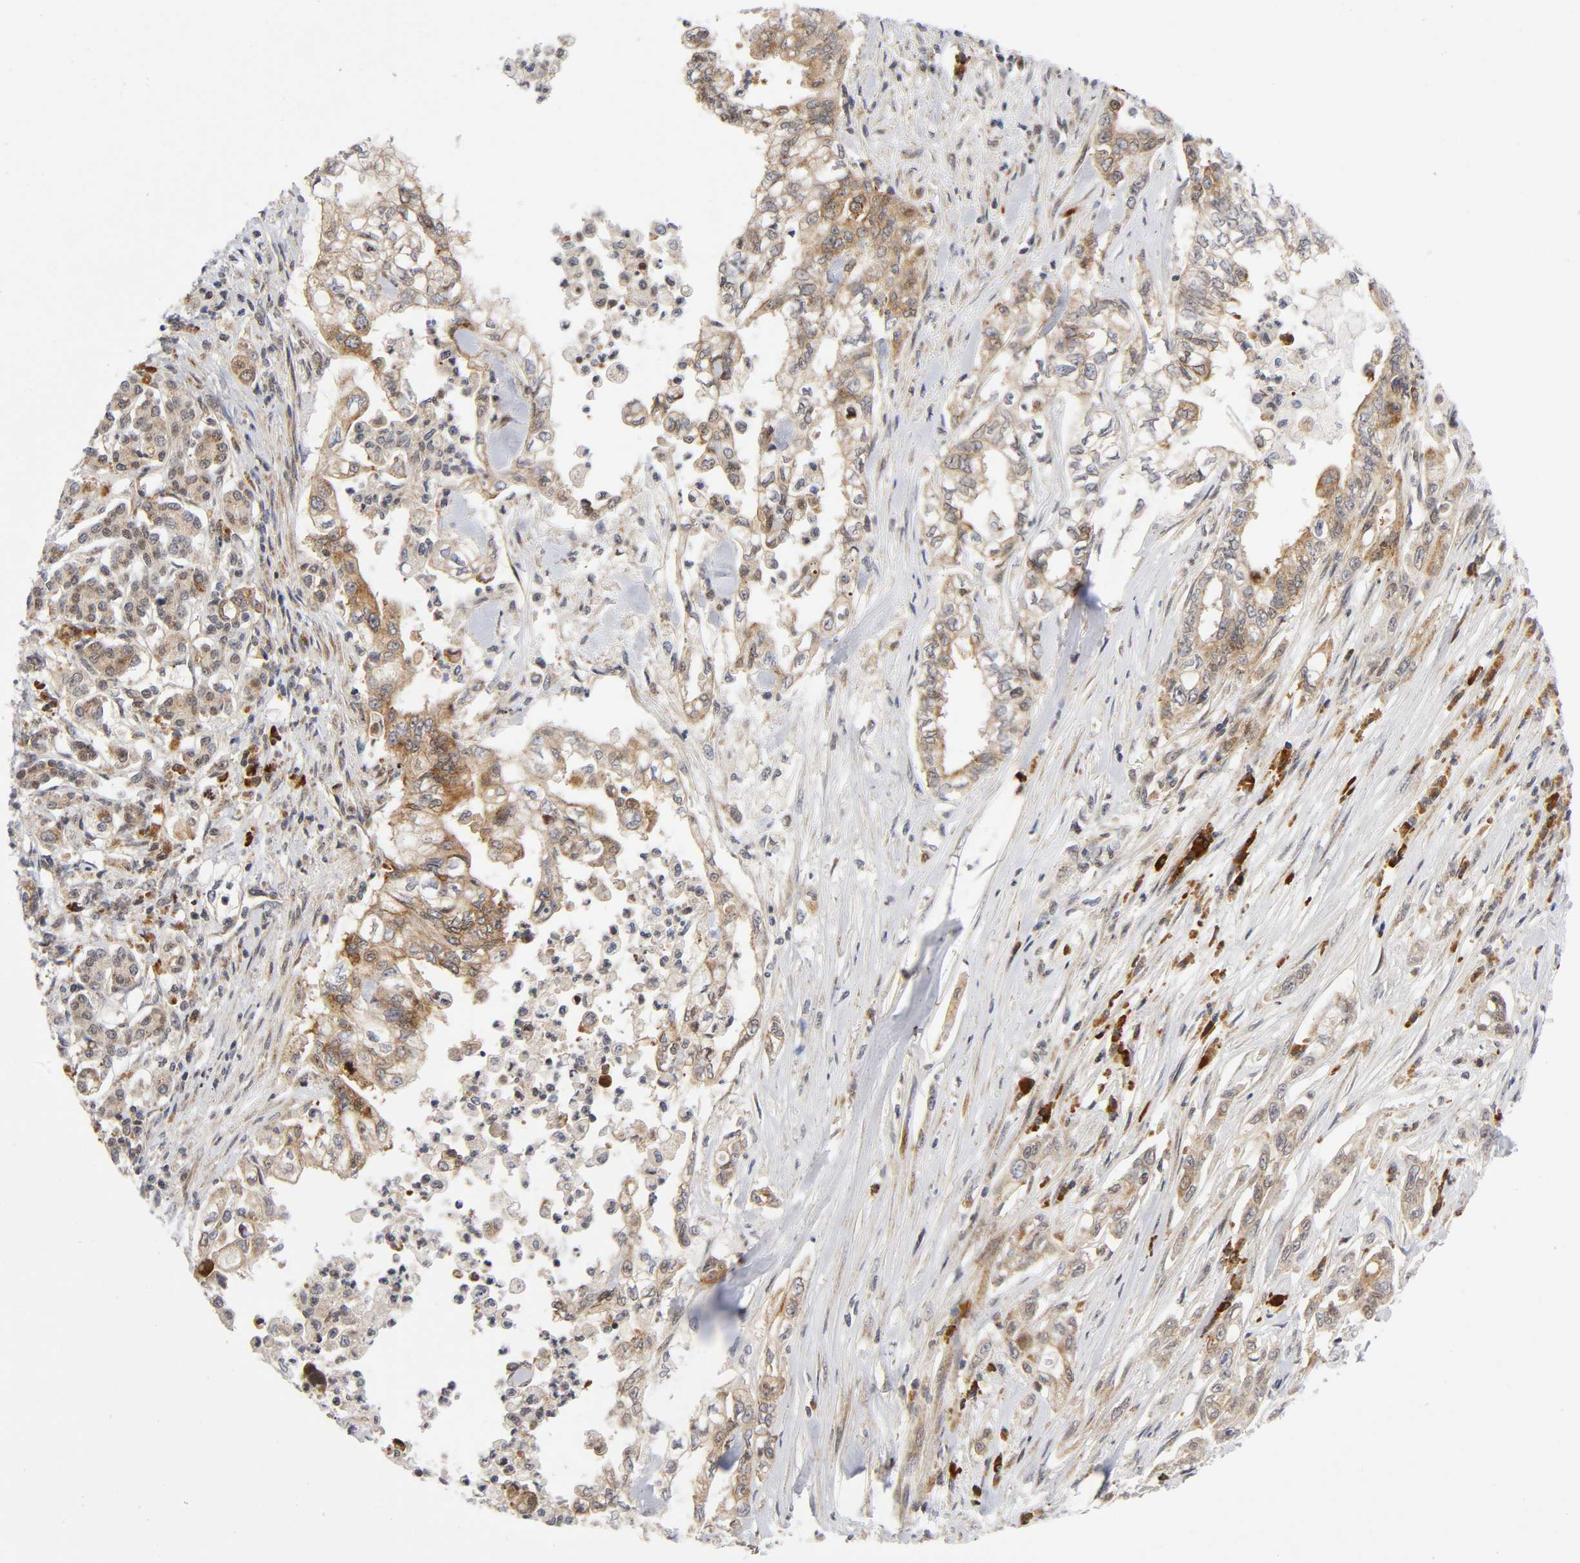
{"staining": {"intensity": "moderate", "quantity": ">75%", "location": "cytoplasmic/membranous"}, "tissue": "pancreatic cancer", "cell_type": "Tumor cells", "image_type": "cancer", "snomed": [{"axis": "morphology", "description": "Normal tissue, NOS"}, {"axis": "topography", "description": "Pancreas"}], "caption": "There is medium levels of moderate cytoplasmic/membranous staining in tumor cells of pancreatic cancer, as demonstrated by immunohistochemical staining (brown color).", "gene": "EIF5", "patient": {"sex": "male", "age": 42}}